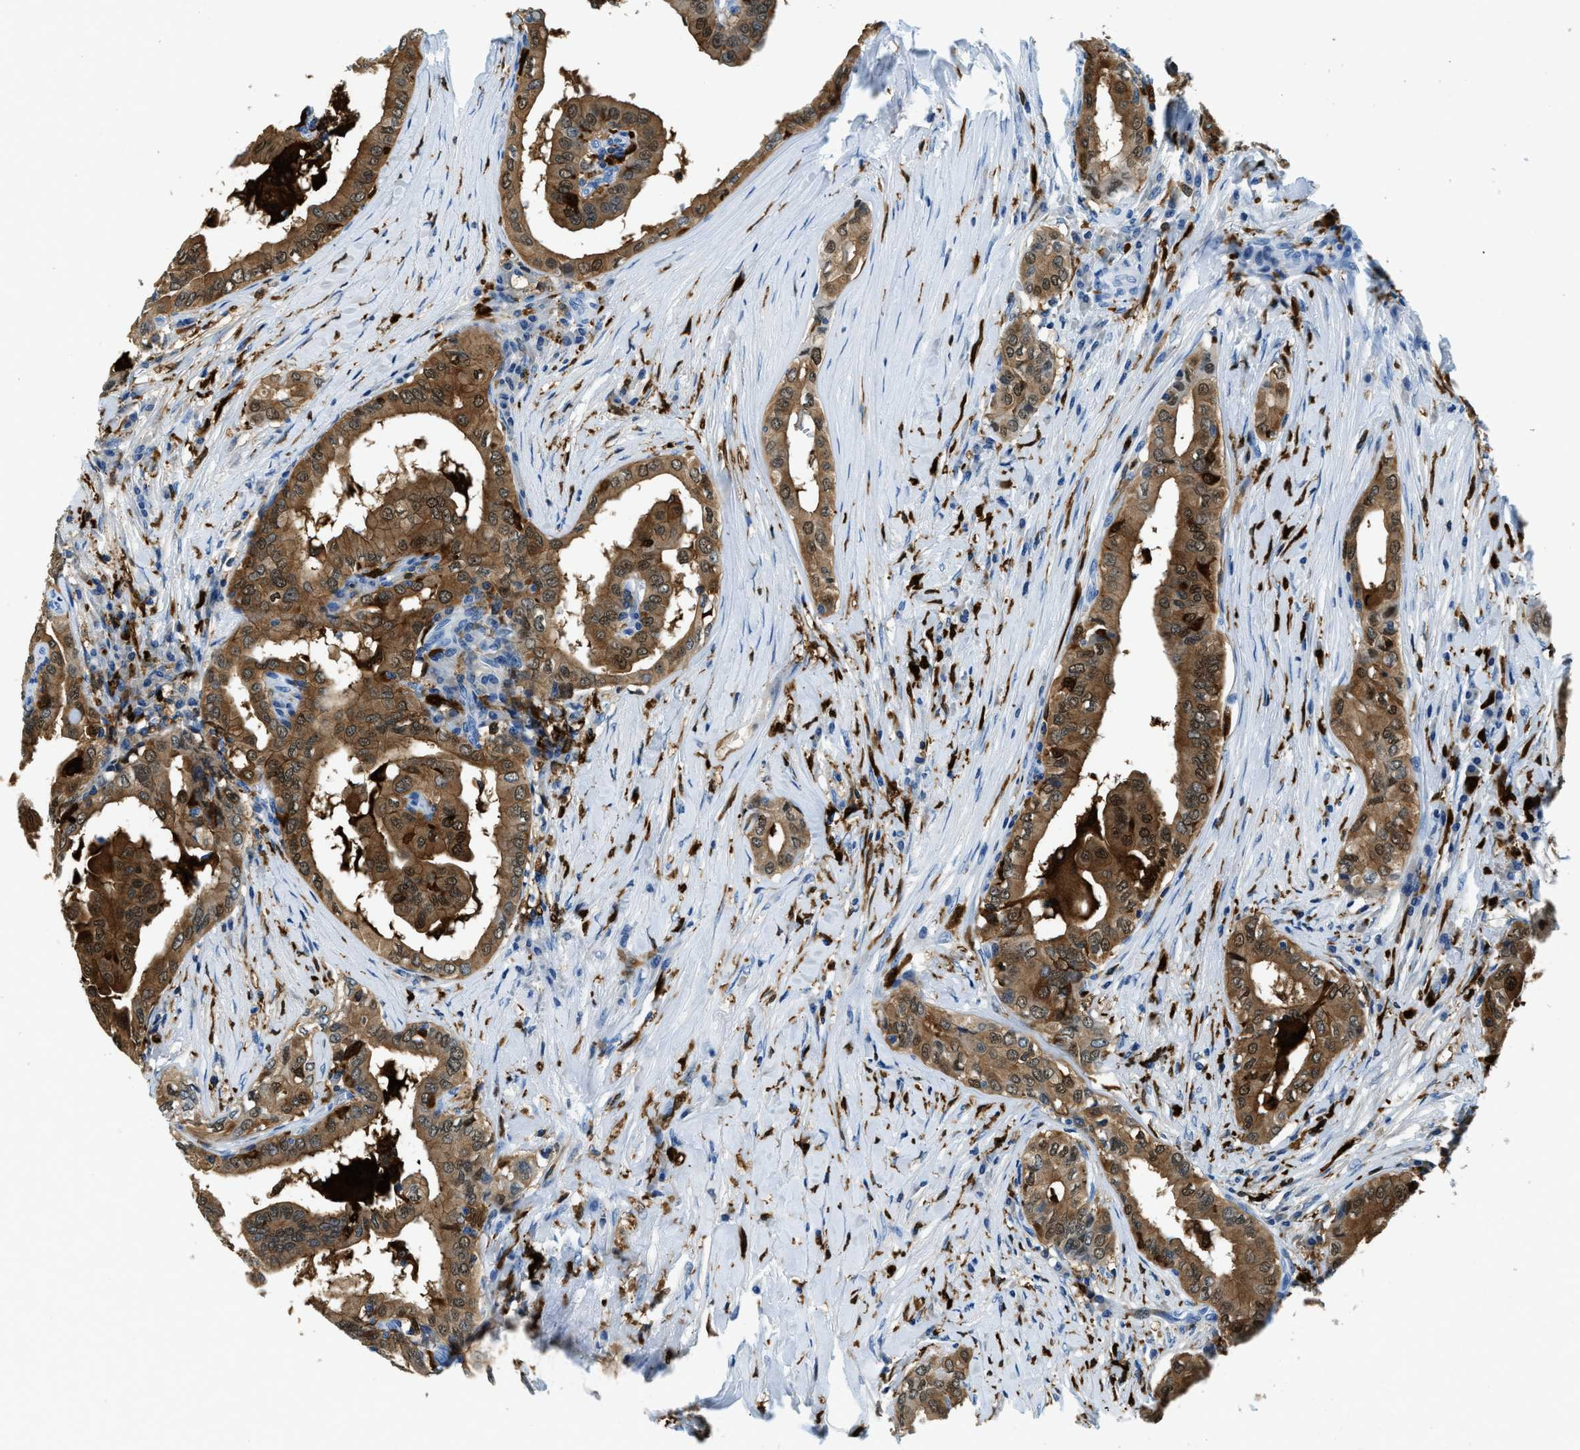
{"staining": {"intensity": "moderate", "quantity": ">75%", "location": "cytoplasmic/membranous,nuclear"}, "tissue": "thyroid cancer", "cell_type": "Tumor cells", "image_type": "cancer", "snomed": [{"axis": "morphology", "description": "Papillary adenocarcinoma, NOS"}, {"axis": "topography", "description": "Thyroid gland"}], "caption": "This is a histology image of IHC staining of papillary adenocarcinoma (thyroid), which shows moderate expression in the cytoplasmic/membranous and nuclear of tumor cells.", "gene": "CAPG", "patient": {"sex": "male", "age": 33}}